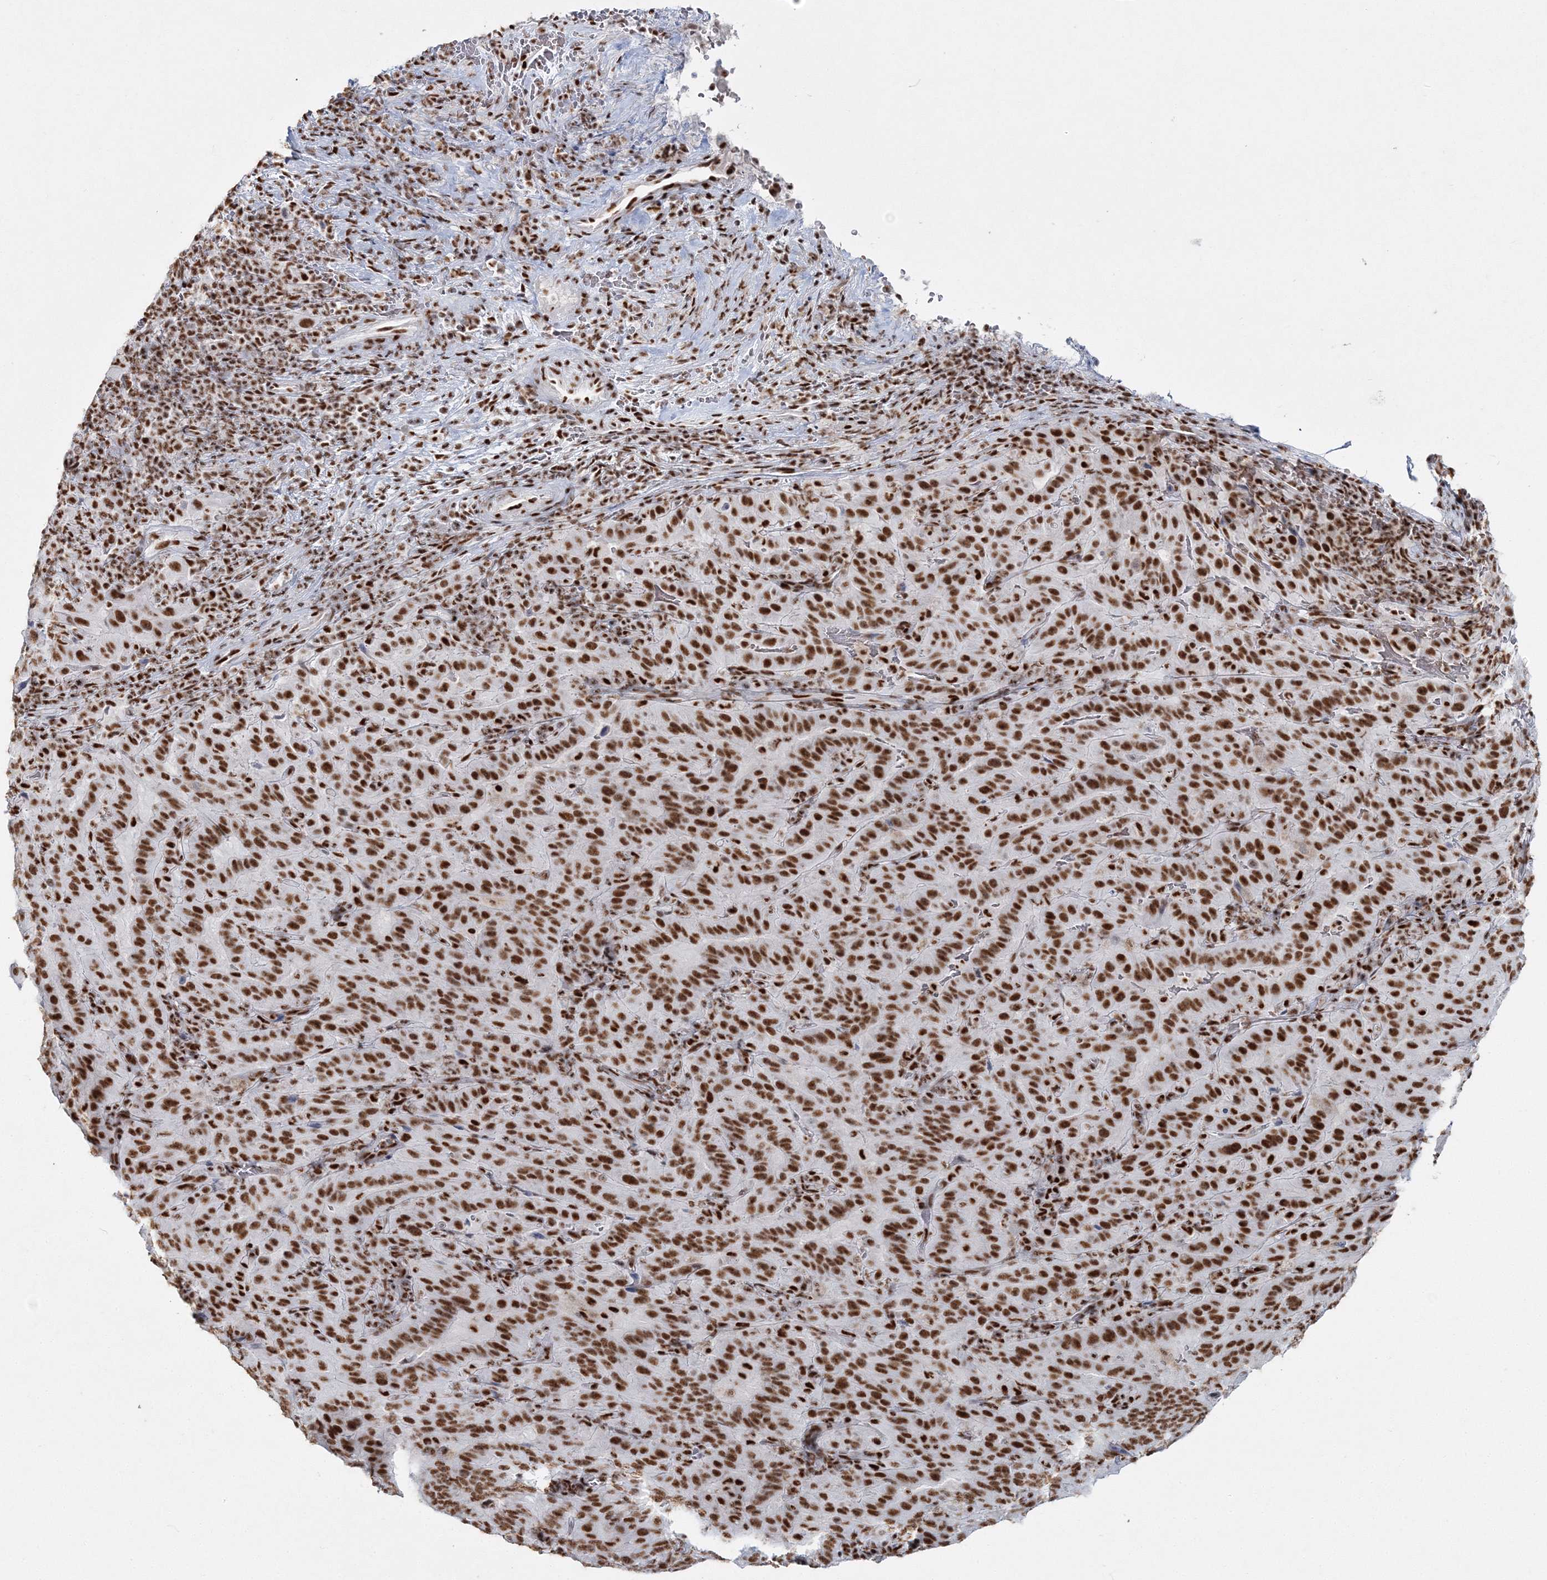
{"staining": {"intensity": "strong", "quantity": ">75%", "location": "nuclear"}, "tissue": "pancreatic cancer", "cell_type": "Tumor cells", "image_type": "cancer", "snomed": [{"axis": "morphology", "description": "Adenocarcinoma, NOS"}, {"axis": "topography", "description": "Pancreas"}], "caption": "DAB immunohistochemical staining of human pancreatic cancer (adenocarcinoma) displays strong nuclear protein staining in about >75% of tumor cells. (IHC, brightfield microscopy, high magnification).", "gene": "QRICH1", "patient": {"sex": "male", "age": 63}}